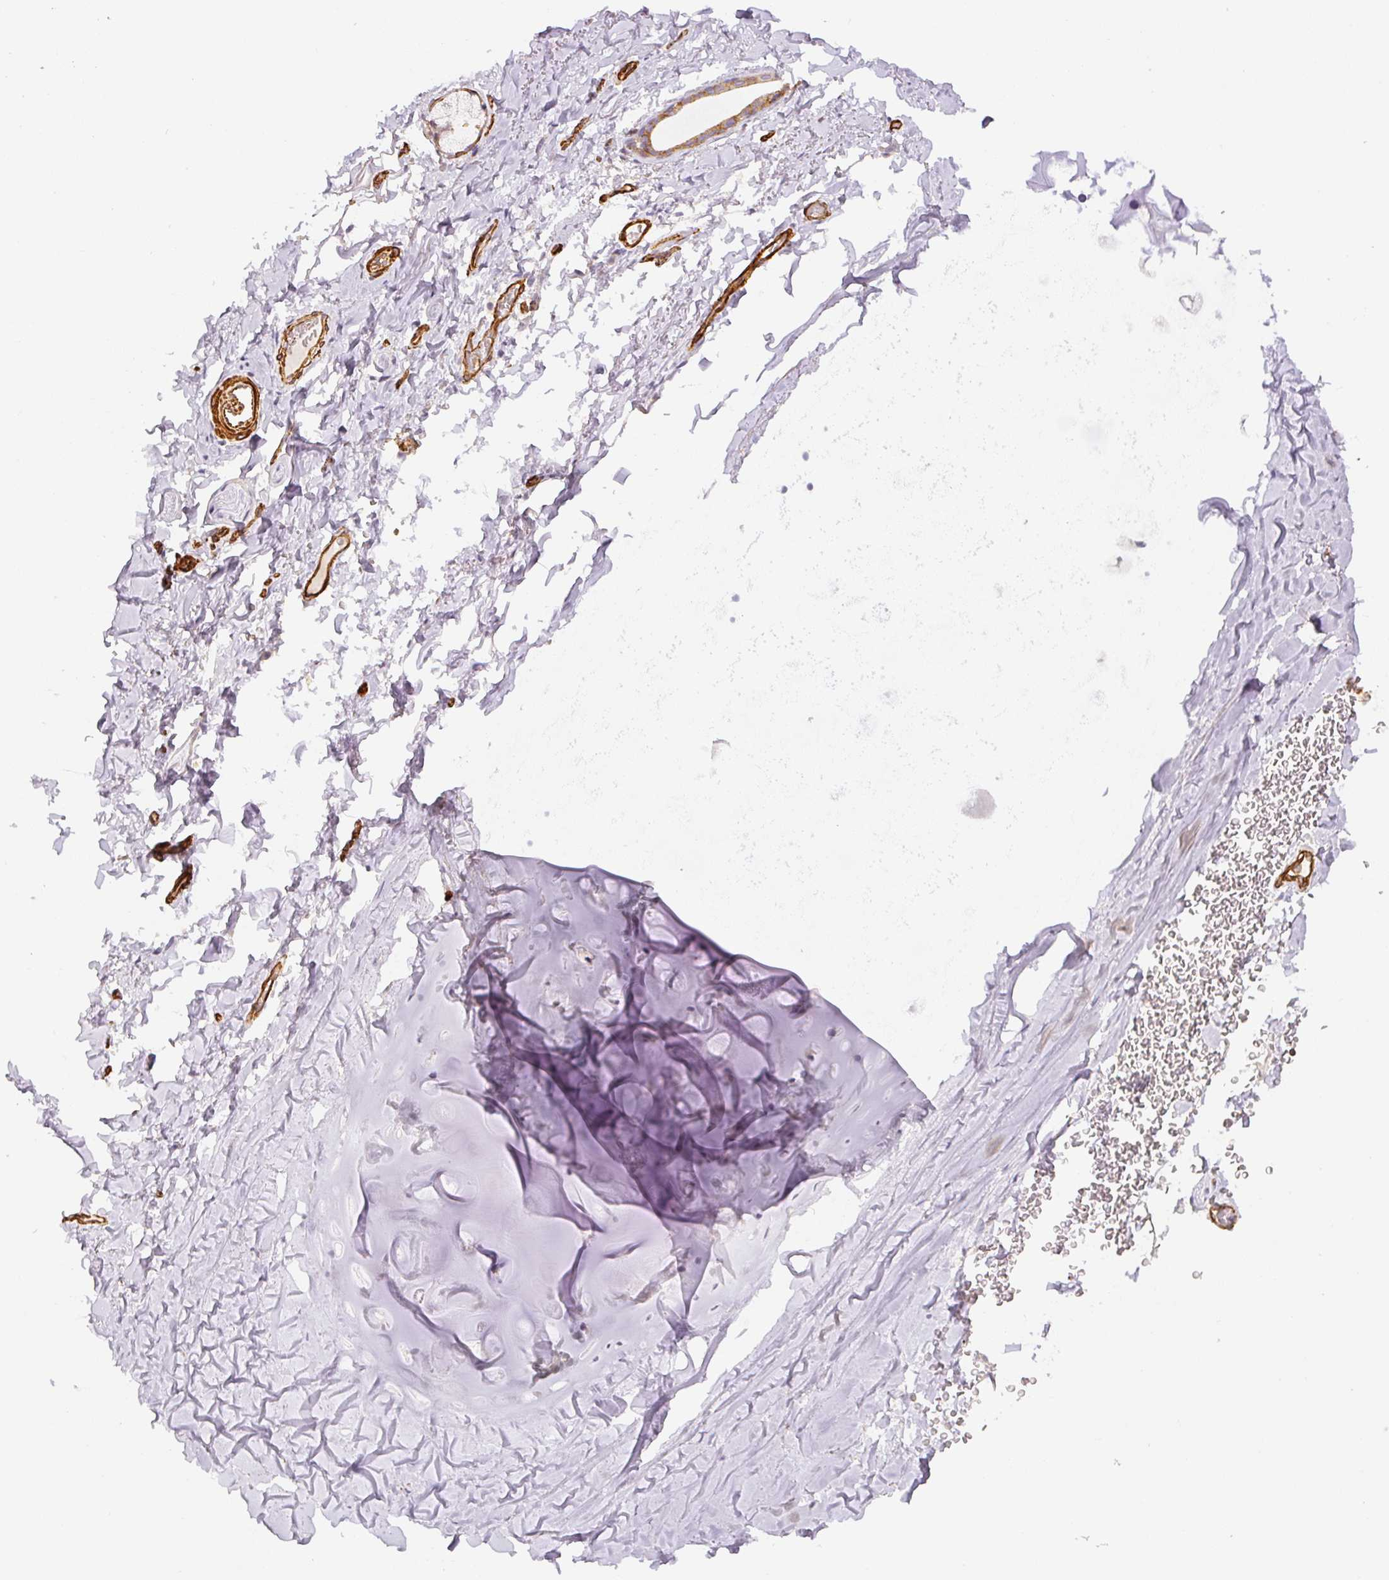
{"staining": {"intensity": "negative", "quantity": "none", "location": "none"}, "tissue": "adipose tissue", "cell_type": "Adipocytes", "image_type": "normal", "snomed": [{"axis": "morphology", "description": "Normal tissue, NOS"}, {"axis": "topography", "description": "Cartilage tissue"}, {"axis": "topography", "description": "Bronchus"}, {"axis": "topography", "description": "Peripheral nerve tissue"}], "caption": "Immunohistochemistry image of benign human adipose tissue stained for a protein (brown), which shows no positivity in adipocytes. (DAB (3,3'-diaminobenzidine) immunohistochemistry visualized using brightfield microscopy, high magnification).", "gene": "MYL12A", "patient": {"sex": "male", "age": 67}}